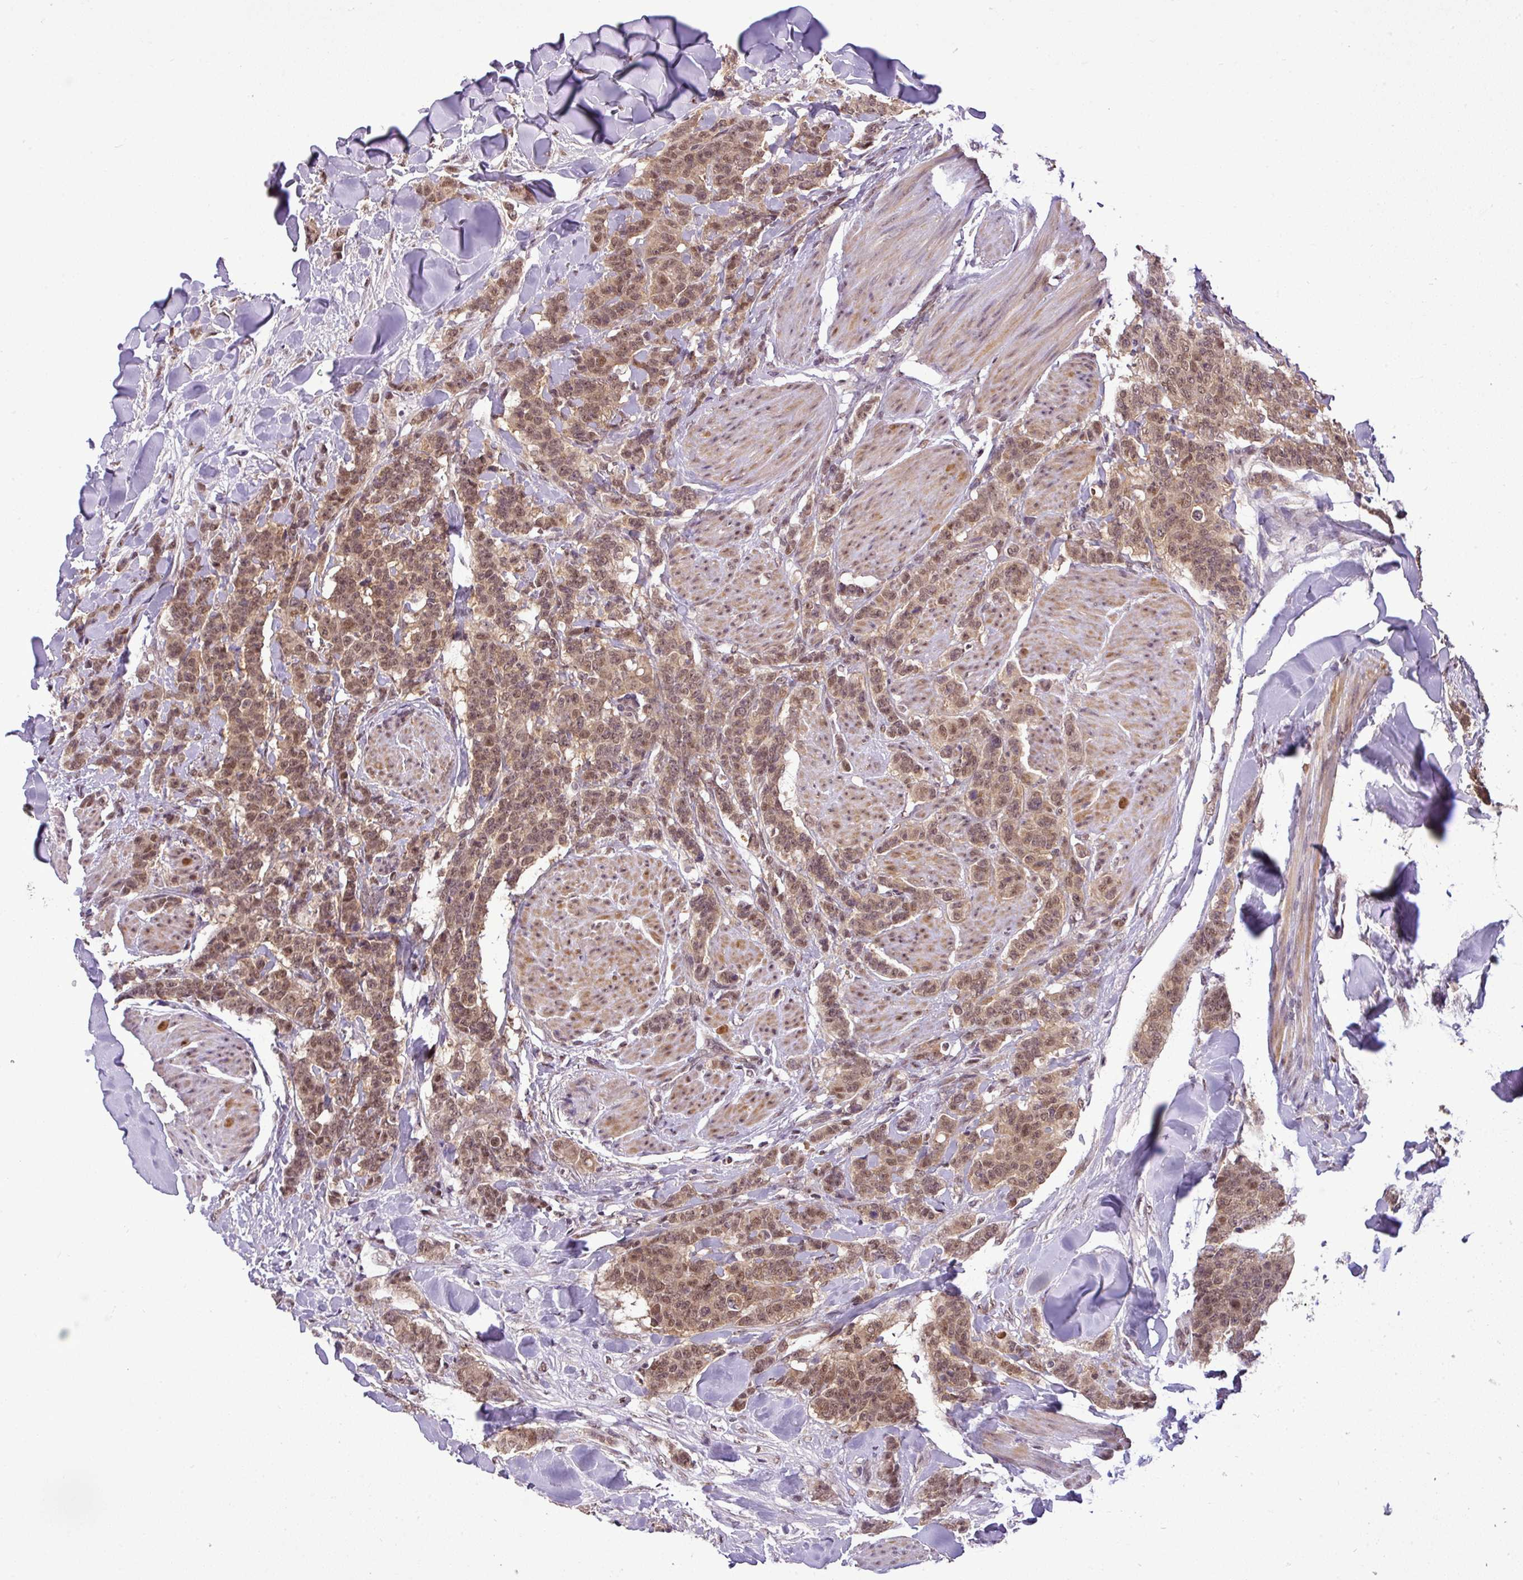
{"staining": {"intensity": "moderate", "quantity": ">75%", "location": "cytoplasmic/membranous,nuclear"}, "tissue": "breast cancer", "cell_type": "Tumor cells", "image_type": "cancer", "snomed": [{"axis": "morphology", "description": "Duct carcinoma"}, {"axis": "topography", "description": "Breast"}], "caption": "Human breast cancer stained with a protein marker exhibits moderate staining in tumor cells.", "gene": "MFHAS1", "patient": {"sex": "female", "age": 40}}